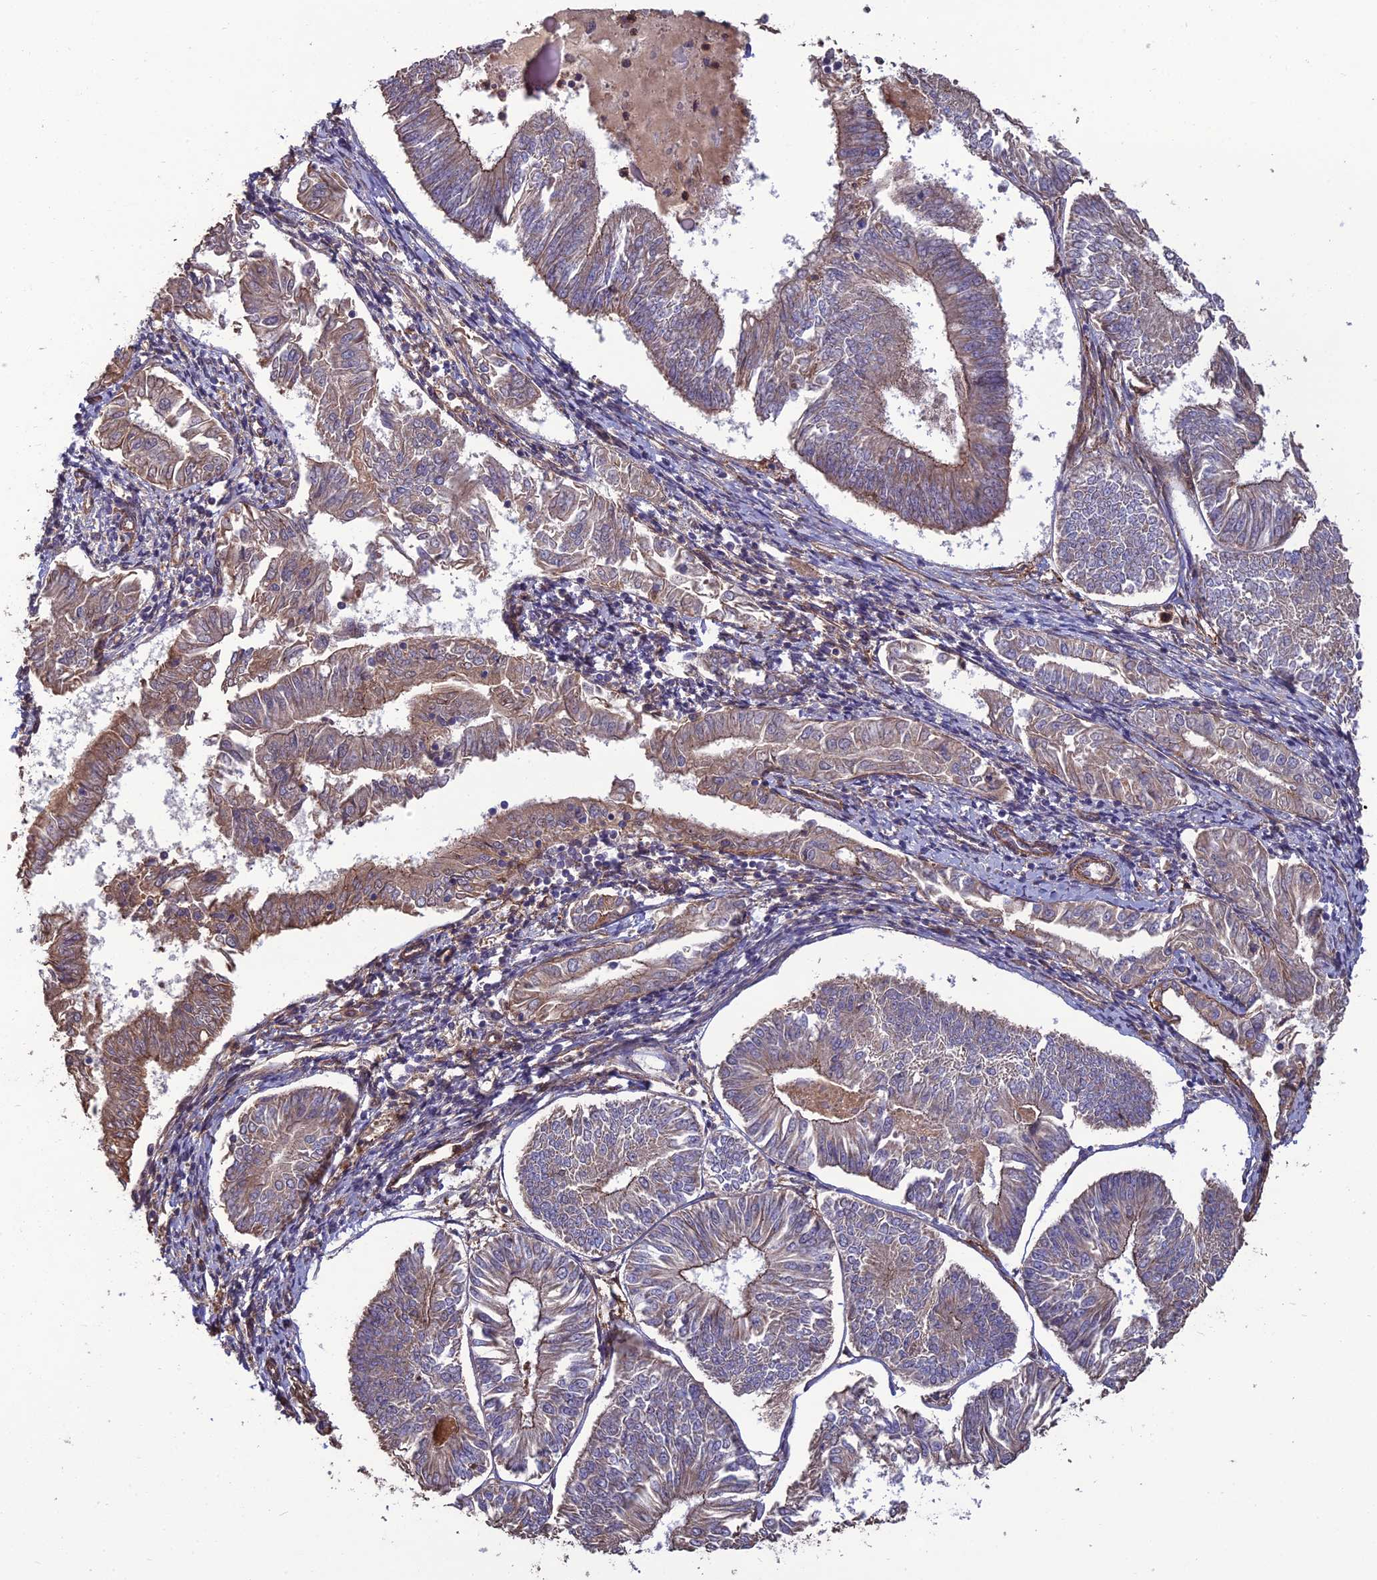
{"staining": {"intensity": "moderate", "quantity": ">75%", "location": "cytoplasmic/membranous"}, "tissue": "endometrial cancer", "cell_type": "Tumor cells", "image_type": "cancer", "snomed": [{"axis": "morphology", "description": "Adenocarcinoma, NOS"}, {"axis": "topography", "description": "Endometrium"}], "caption": "Tumor cells show medium levels of moderate cytoplasmic/membranous expression in approximately >75% of cells in human endometrial cancer (adenocarcinoma).", "gene": "ATP6V0A2", "patient": {"sex": "female", "age": 58}}